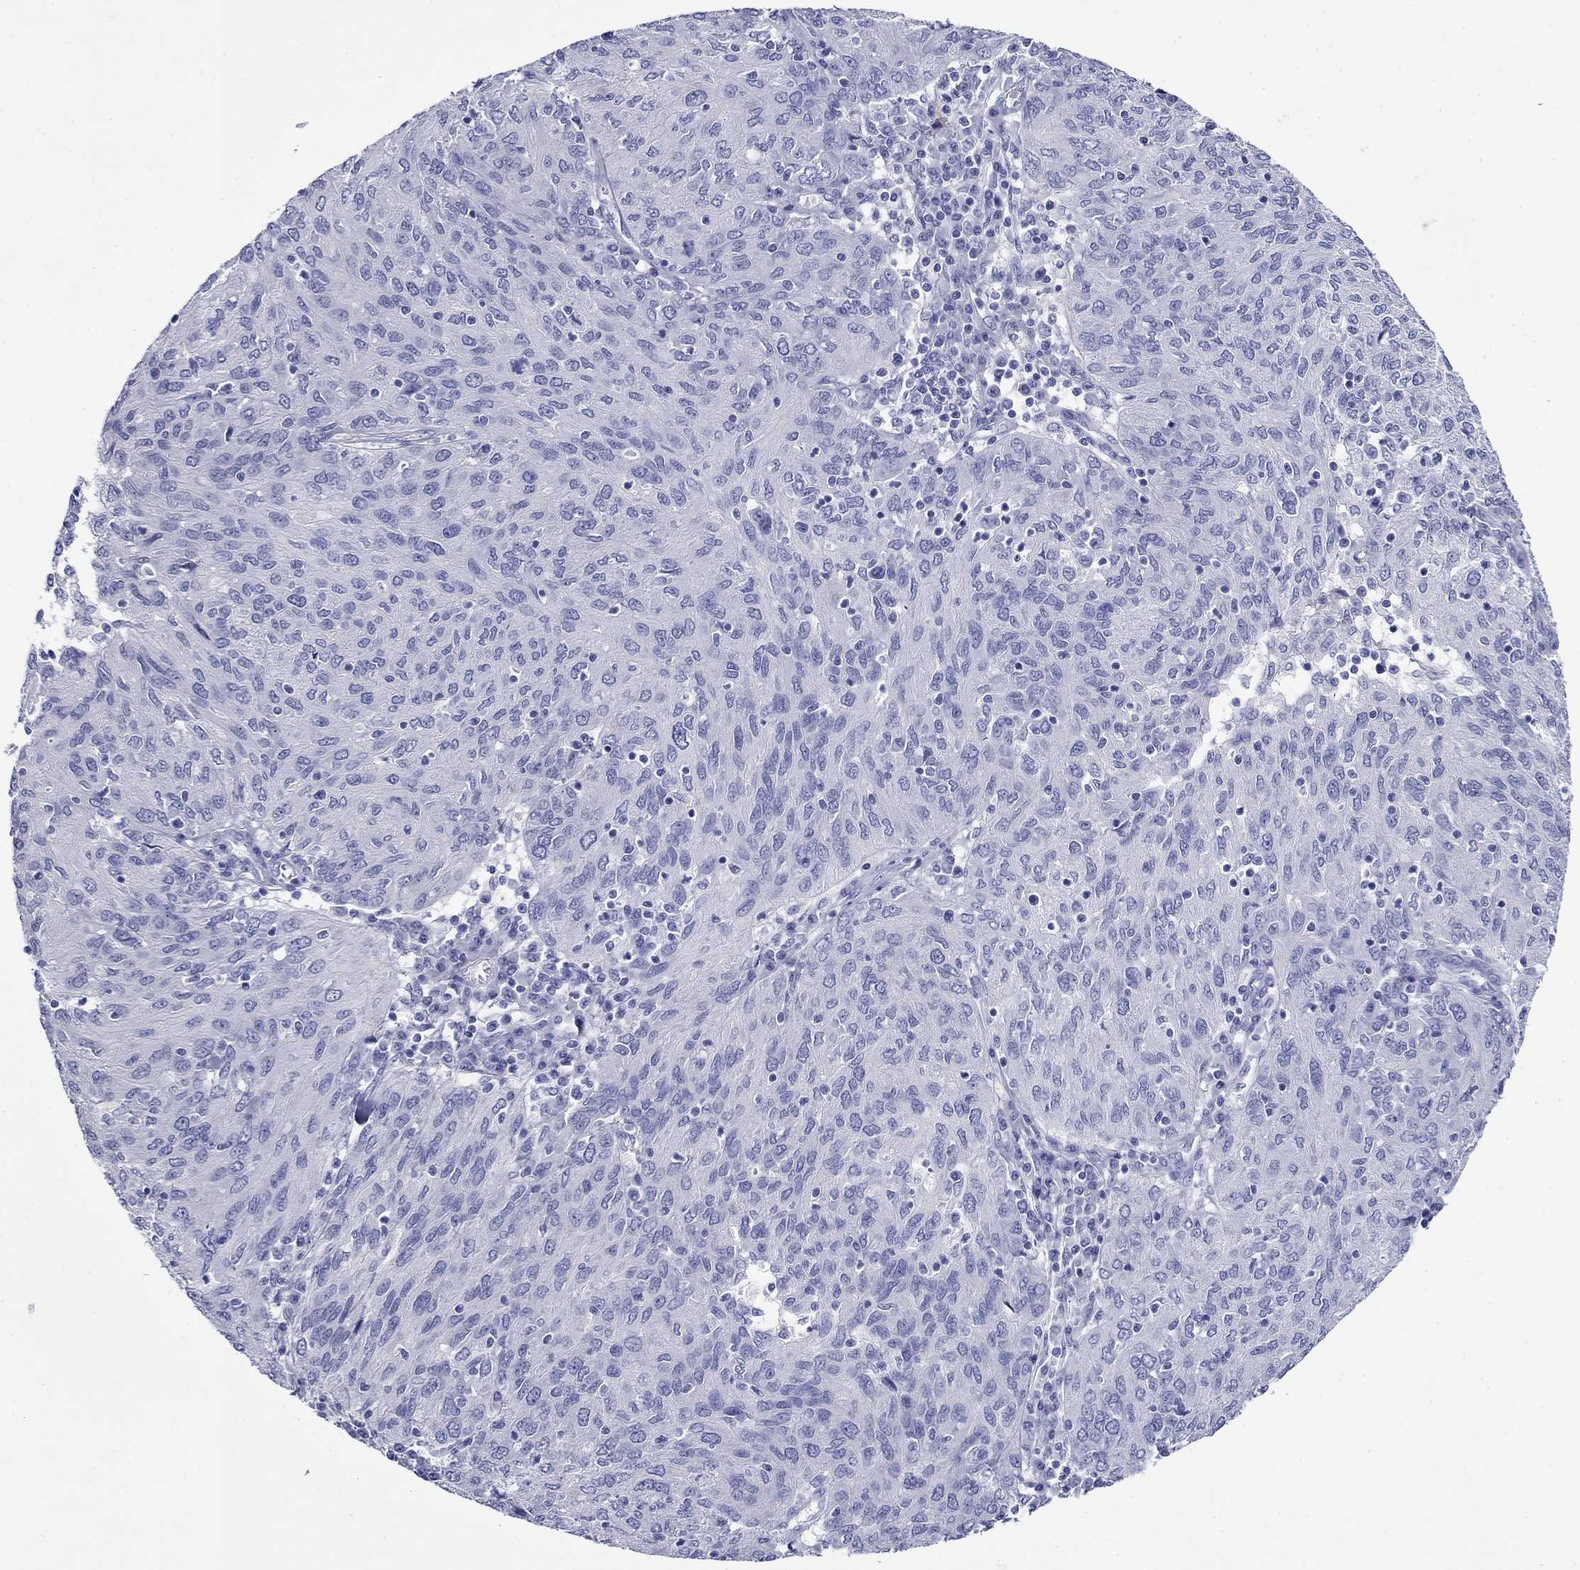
{"staining": {"intensity": "negative", "quantity": "none", "location": "none"}, "tissue": "ovarian cancer", "cell_type": "Tumor cells", "image_type": "cancer", "snomed": [{"axis": "morphology", "description": "Carcinoma, endometroid"}, {"axis": "topography", "description": "Ovary"}], "caption": "An immunohistochemistry histopathology image of ovarian cancer is shown. There is no staining in tumor cells of ovarian cancer. Brightfield microscopy of immunohistochemistry (IHC) stained with DAB (3,3'-diaminobenzidine) (brown) and hematoxylin (blue), captured at high magnification.", "gene": "GIP", "patient": {"sex": "female", "age": 50}}